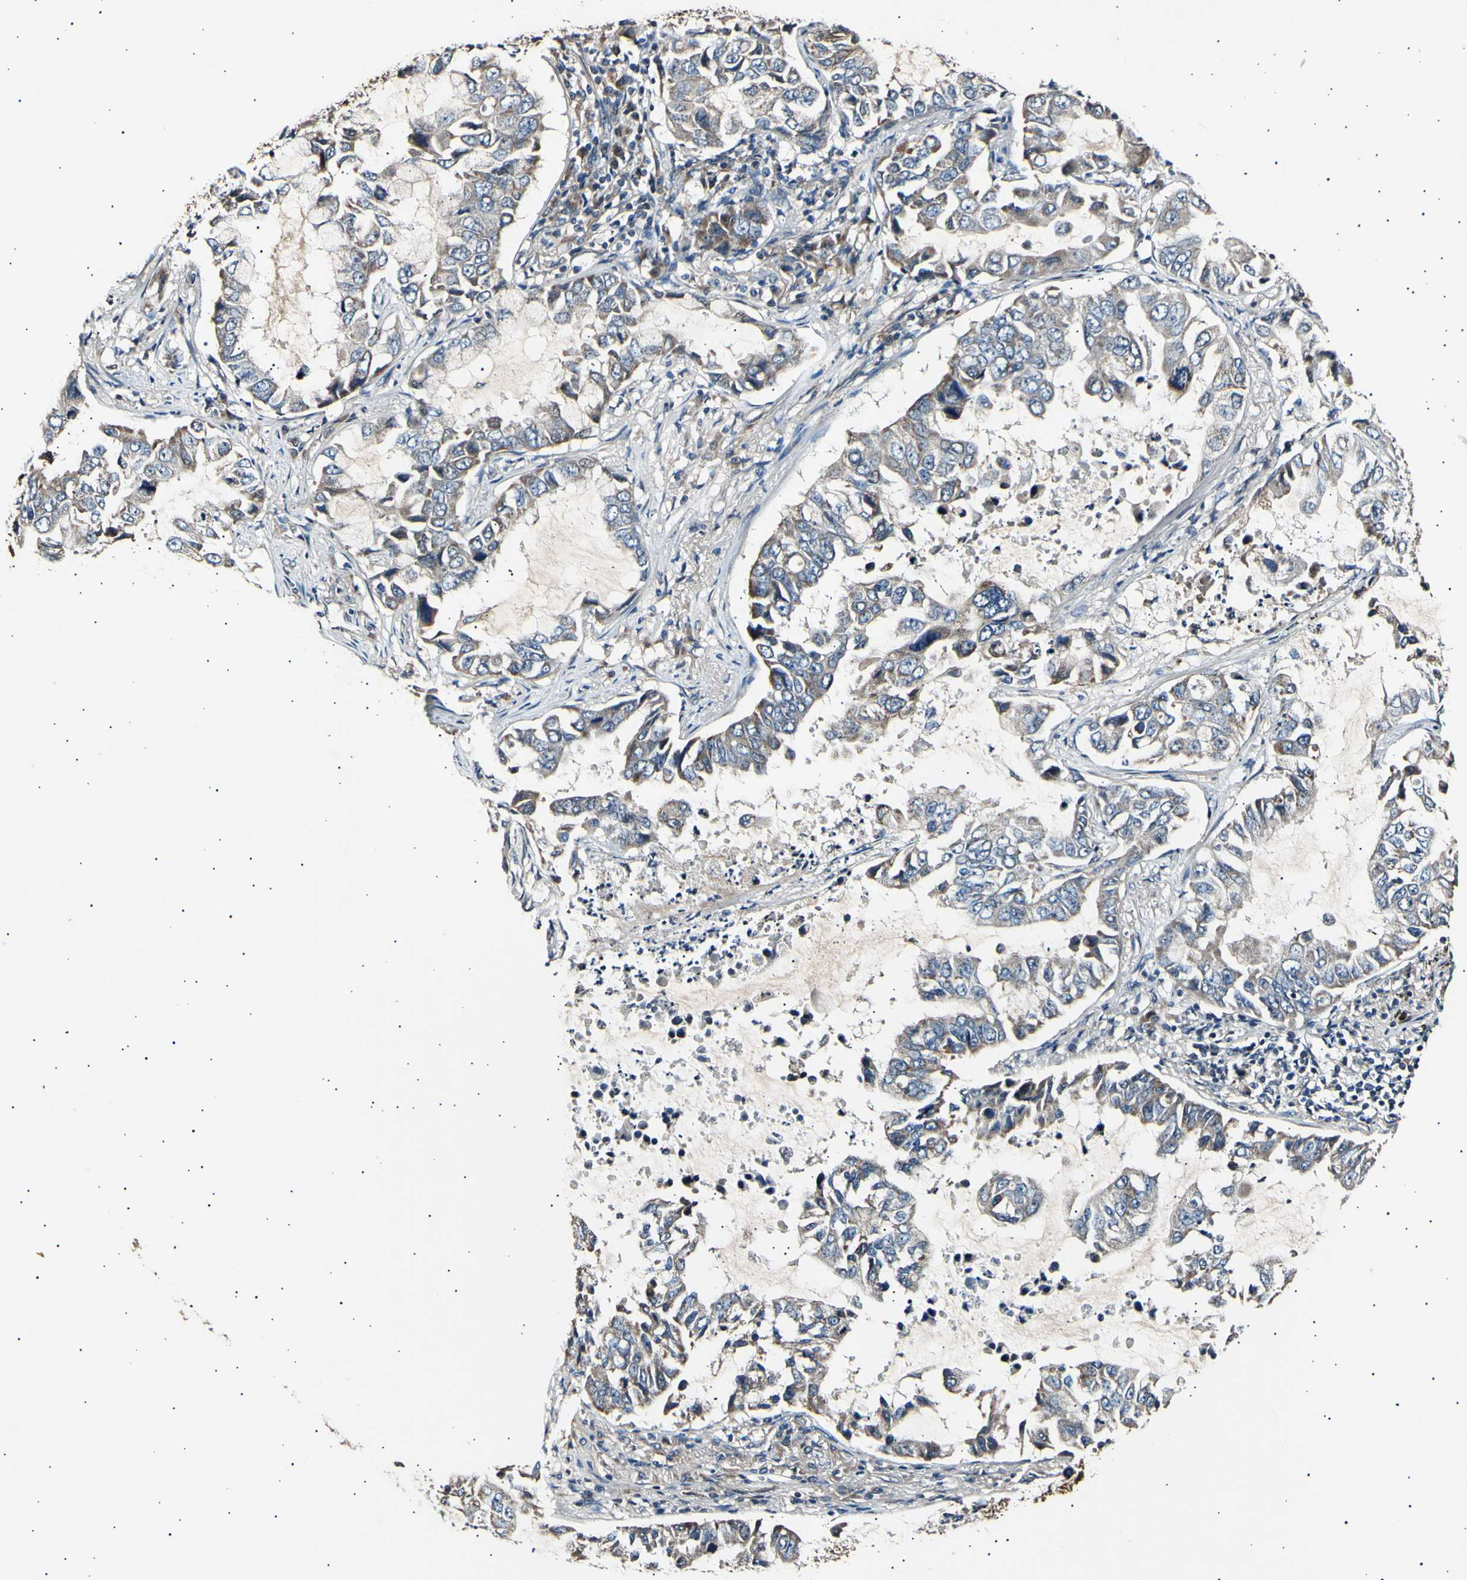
{"staining": {"intensity": "weak", "quantity": ">75%", "location": "cytoplasmic/membranous"}, "tissue": "lung cancer", "cell_type": "Tumor cells", "image_type": "cancer", "snomed": [{"axis": "morphology", "description": "Adenocarcinoma, NOS"}, {"axis": "topography", "description": "Lung"}], "caption": "An image of lung adenocarcinoma stained for a protein reveals weak cytoplasmic/membranous brown staining in tumor cells.", "gene": "ITGA6", "patient": {"sex": "male", "age": 64}}